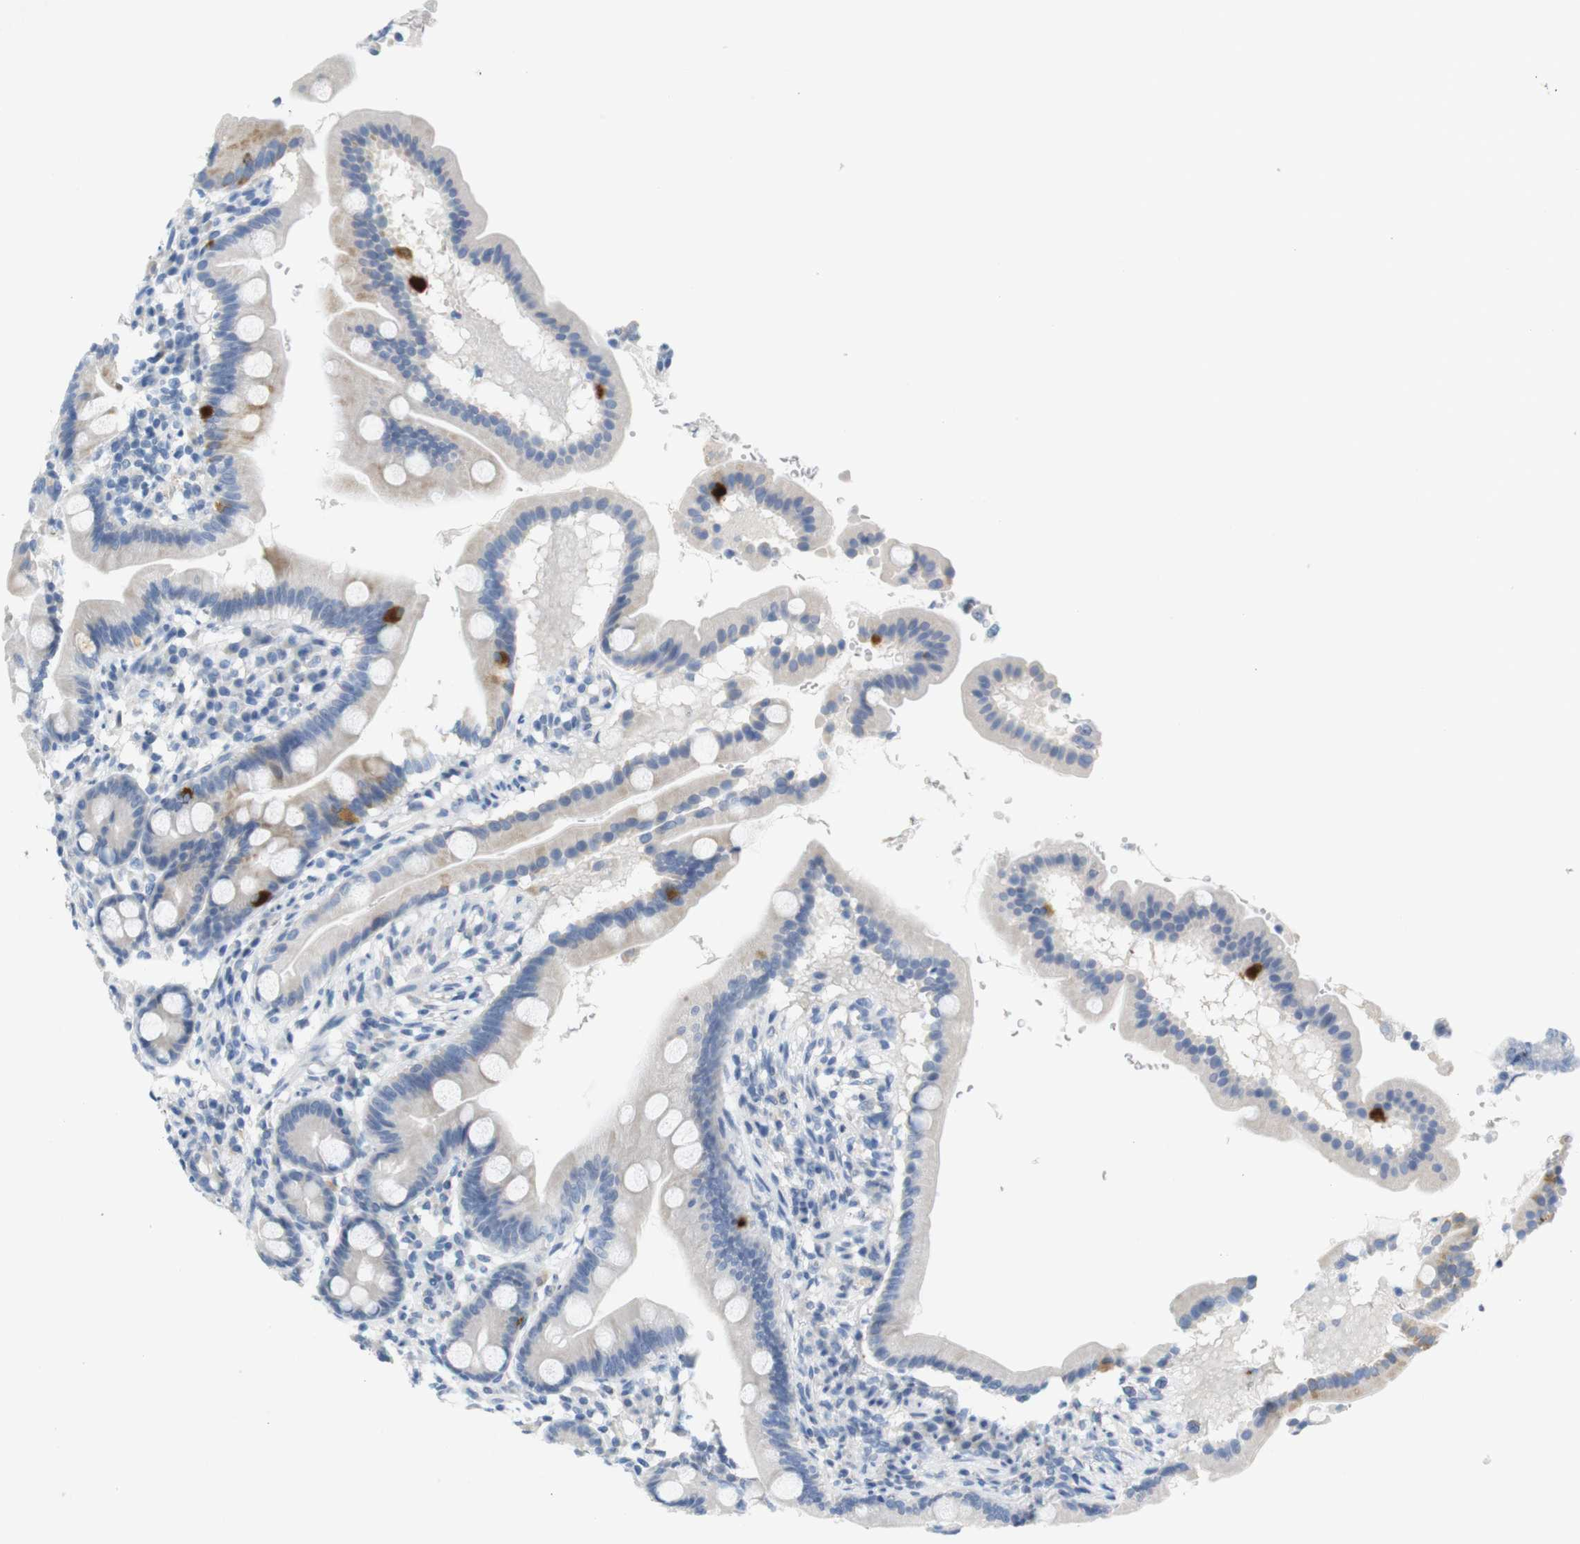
{"staining": {"intensity": "weak", "quantity": "<25%", "location": "cytoplasmic/membranous"}, "tissue": "duodenum", "cell_type": "Glandular cells", "image_type": "normal", "snomed": [{"axis": "morphology", "description": "Normal tissue, NOS"}, {"axis": "topography", "description": "Duodenum"}], "caption": "DAB immunohistochemical staining of benign duodenum demonstrates no significant staining in glandular cells.", "gene": "LRRK2", "patient": {"sex": "male", "age": 50}}